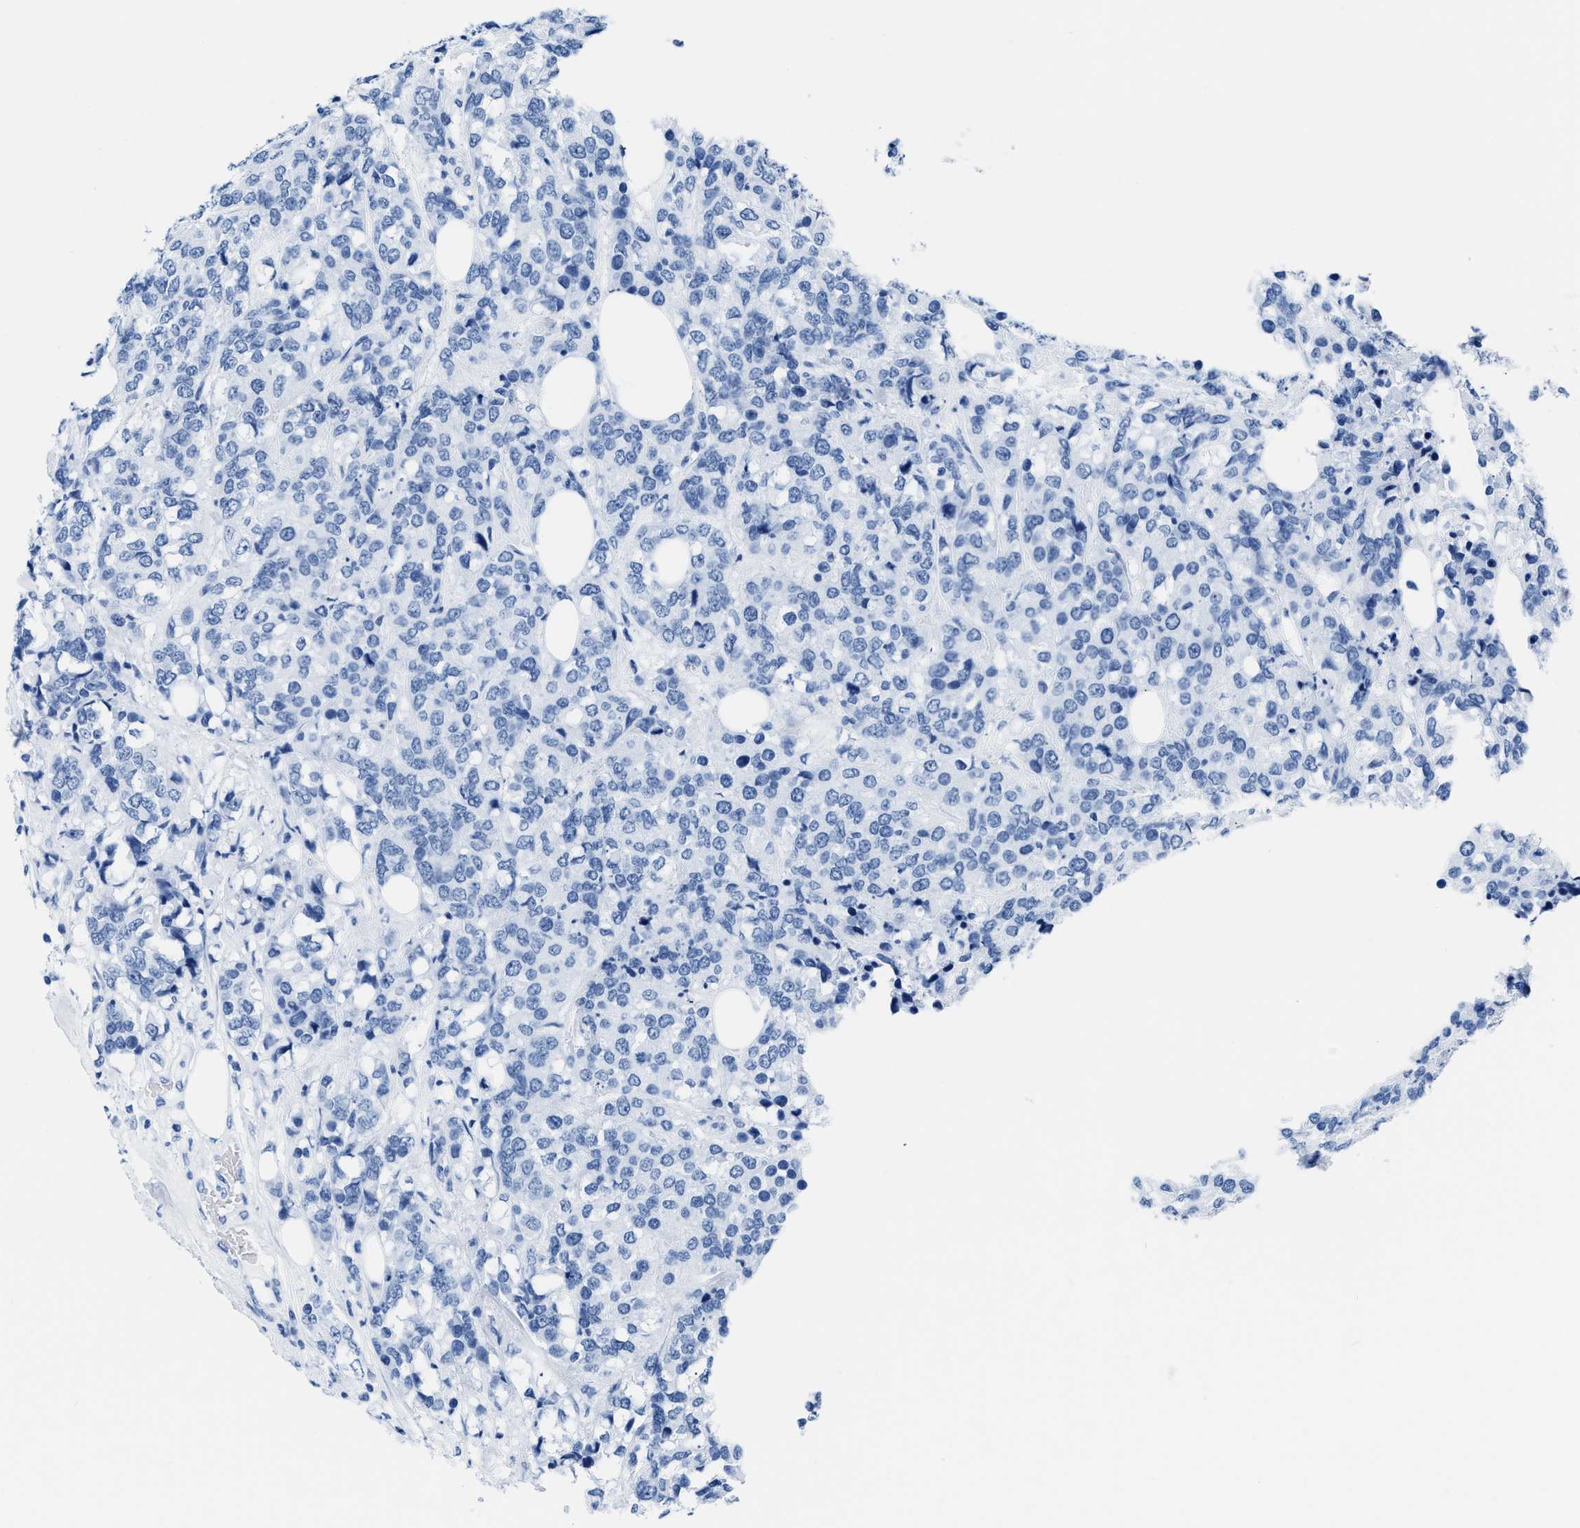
{"staining": {"intensity": "negative", "quantity": "none", "location": "none"}, "tissue": "breast cancer", "cell_type": "Tumor cells", "image_type": "cancer", "snomed": [{"axis": "morphology", "description": "Lobular carcinoma"}, {"axis": "topography", "description": "Breast"}], "caption": "Immunohistochemistry photomicrograph of breast cancer (lobular carcinoma) stained for a protein (brown), which displays no positivity in tumor cells.", "gene": "CTBP1", "patient": {"sex": "female", "age": 59}}